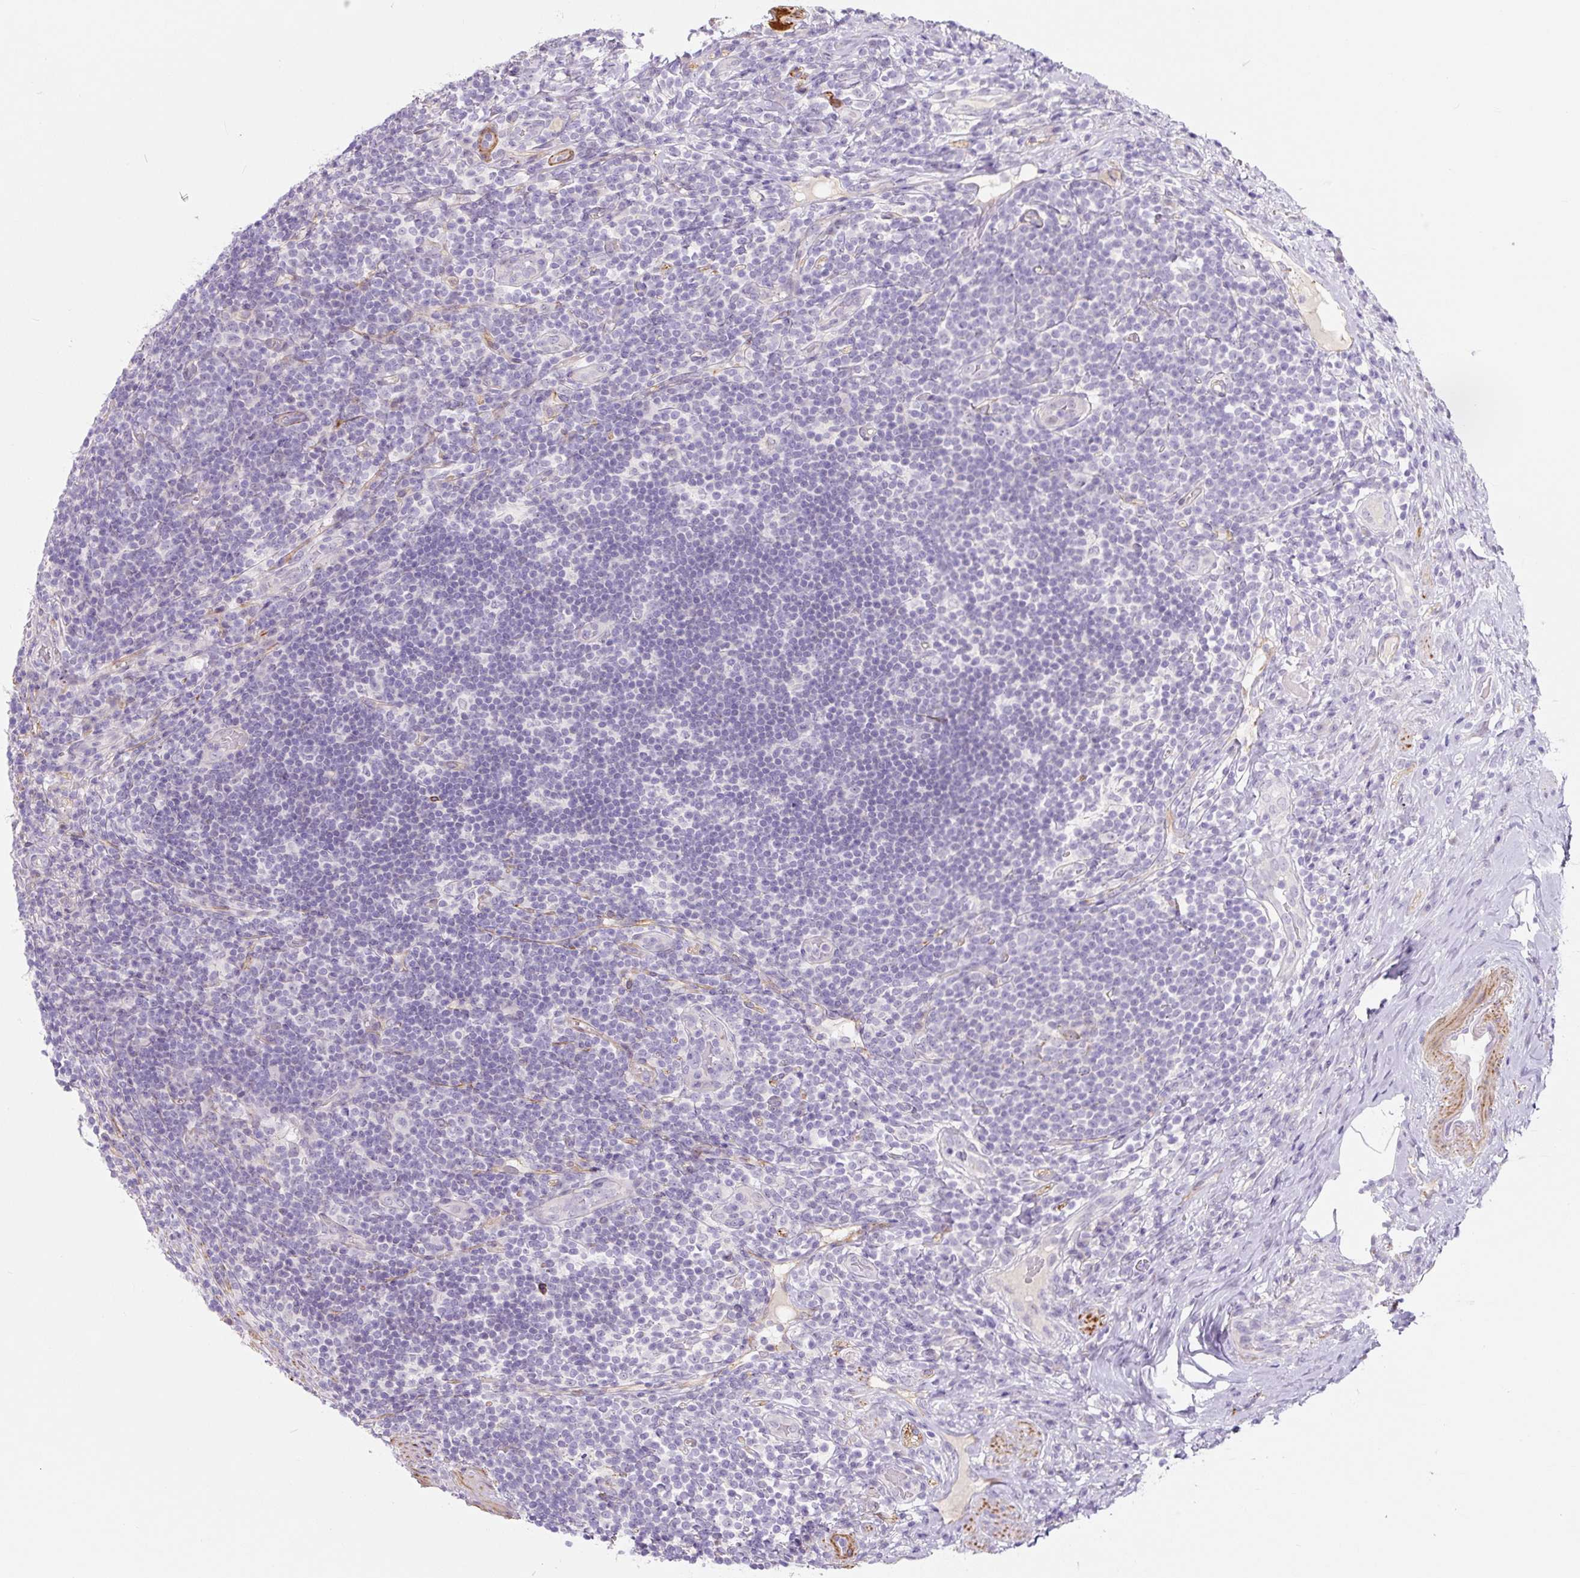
{"staining": {"intensity": "negative", "quantity": "none", "location": "none"}, "tissue": "appendix", "cell_type": "Glandular cells", "image_type": "normal", "snomed": [{"axis": "morphology", "description": "Normal tissue, NOS"}, {"axis": "topography", "description": "Appendix"}], "caption": "Appendix stained for a protein using immunohistochemistry displays no positivity glandular cells.", "gene": "CCL25", "patient": {"sex": "female", "age": 43}}